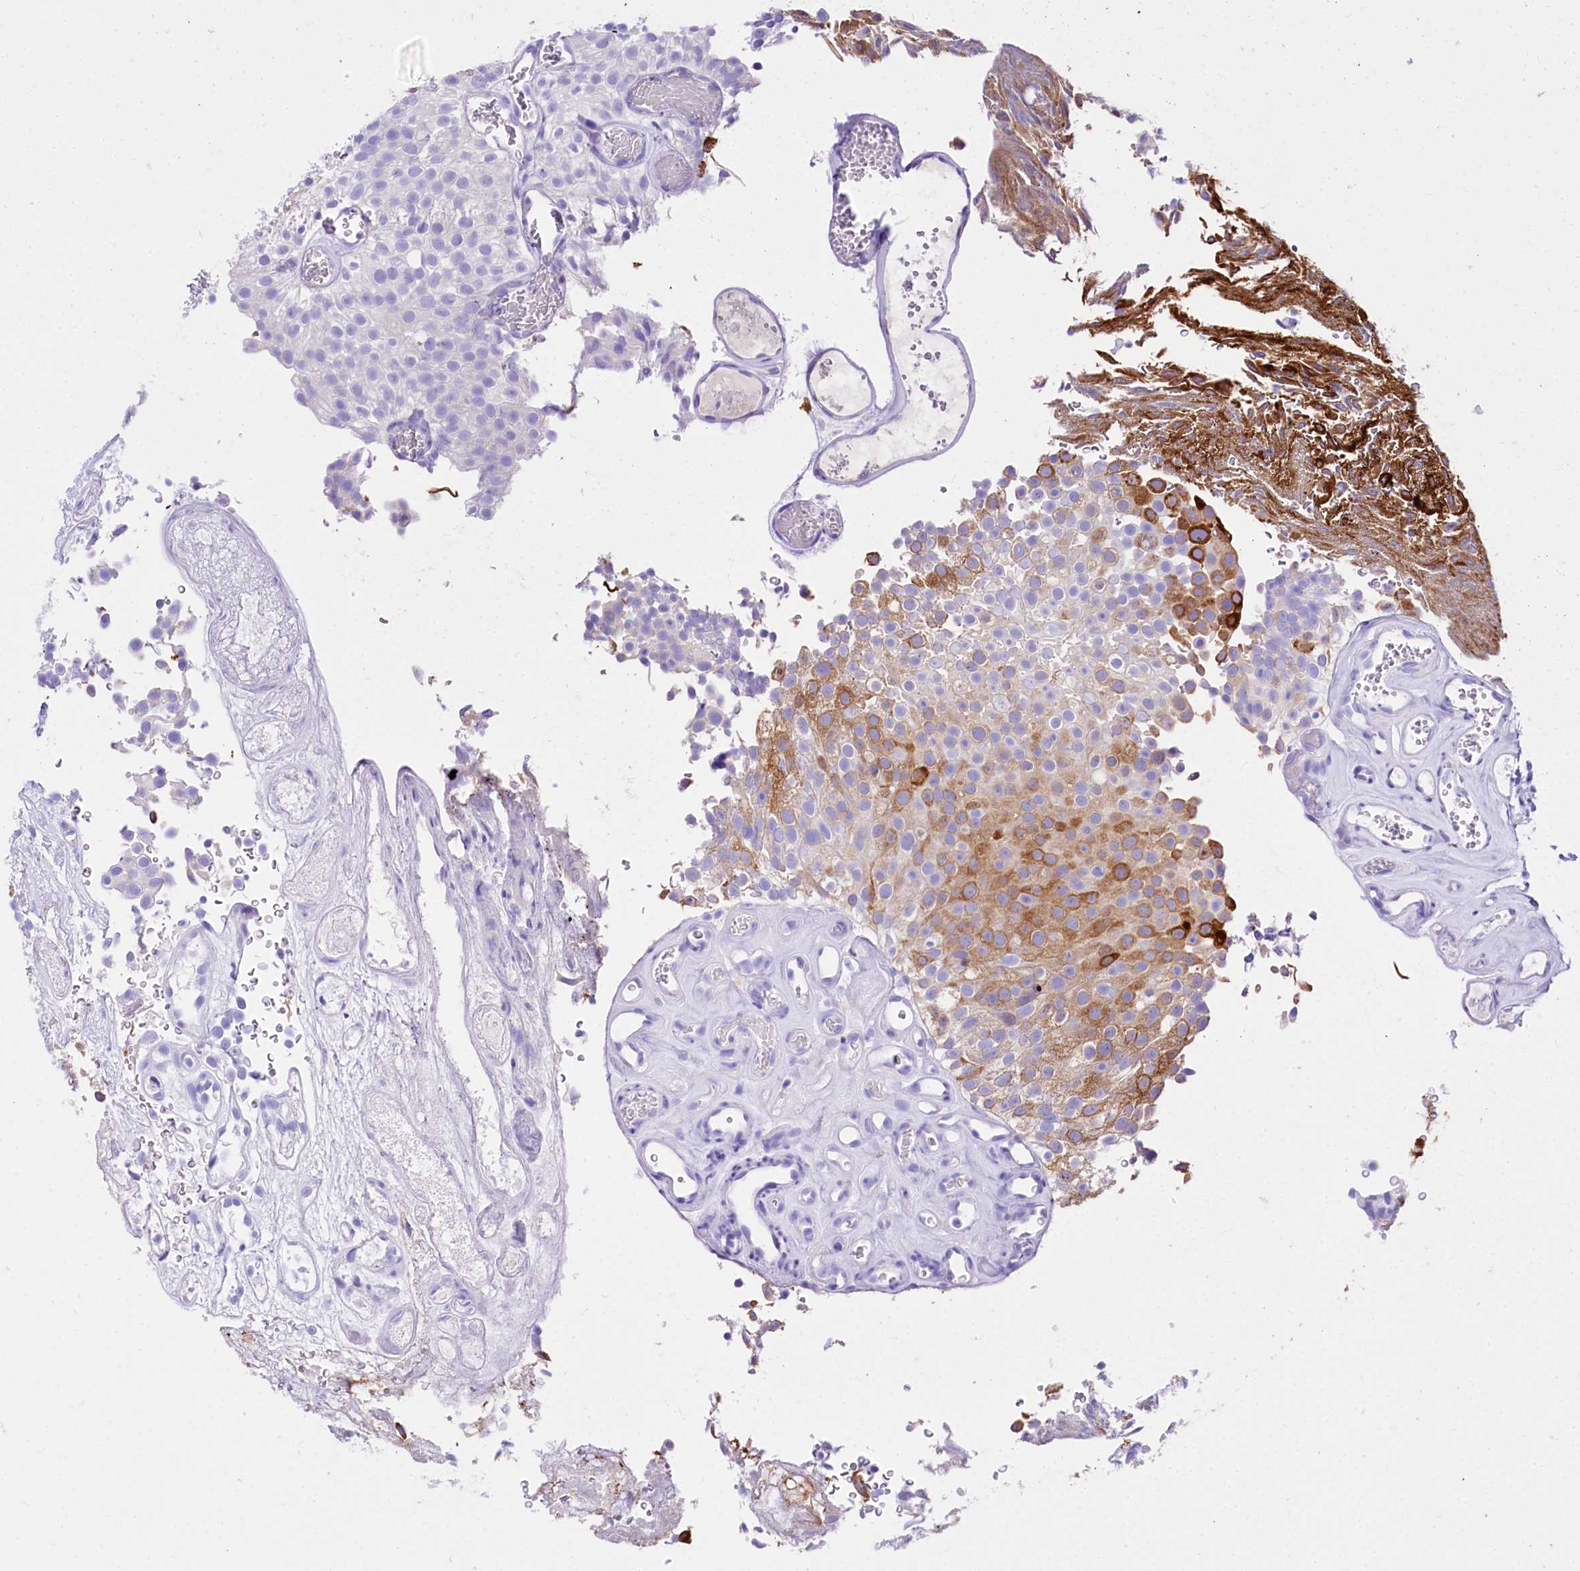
{"staining": {"intensity": "moderate", "quantity": "<25%", "location": "cytoplasmic/membranous"}, "tissue": "urothelial cancer", "cell_type": "Tumor cells", "image_type": "cancer", "snomed": [{"axis": "morphology", "description": "Urothelial carcinoma, Low grade"}, {"axis": "topography", "description": "Urinary bladder"}], "caption": "IHC (DAB) staining of urothelial cancer displays moderate cytoplasmic/membranous protein positivity in approximately <25% of tumor cells.", "gene": "A2ML1", "patient": {"sex": "male", "age": 78}}